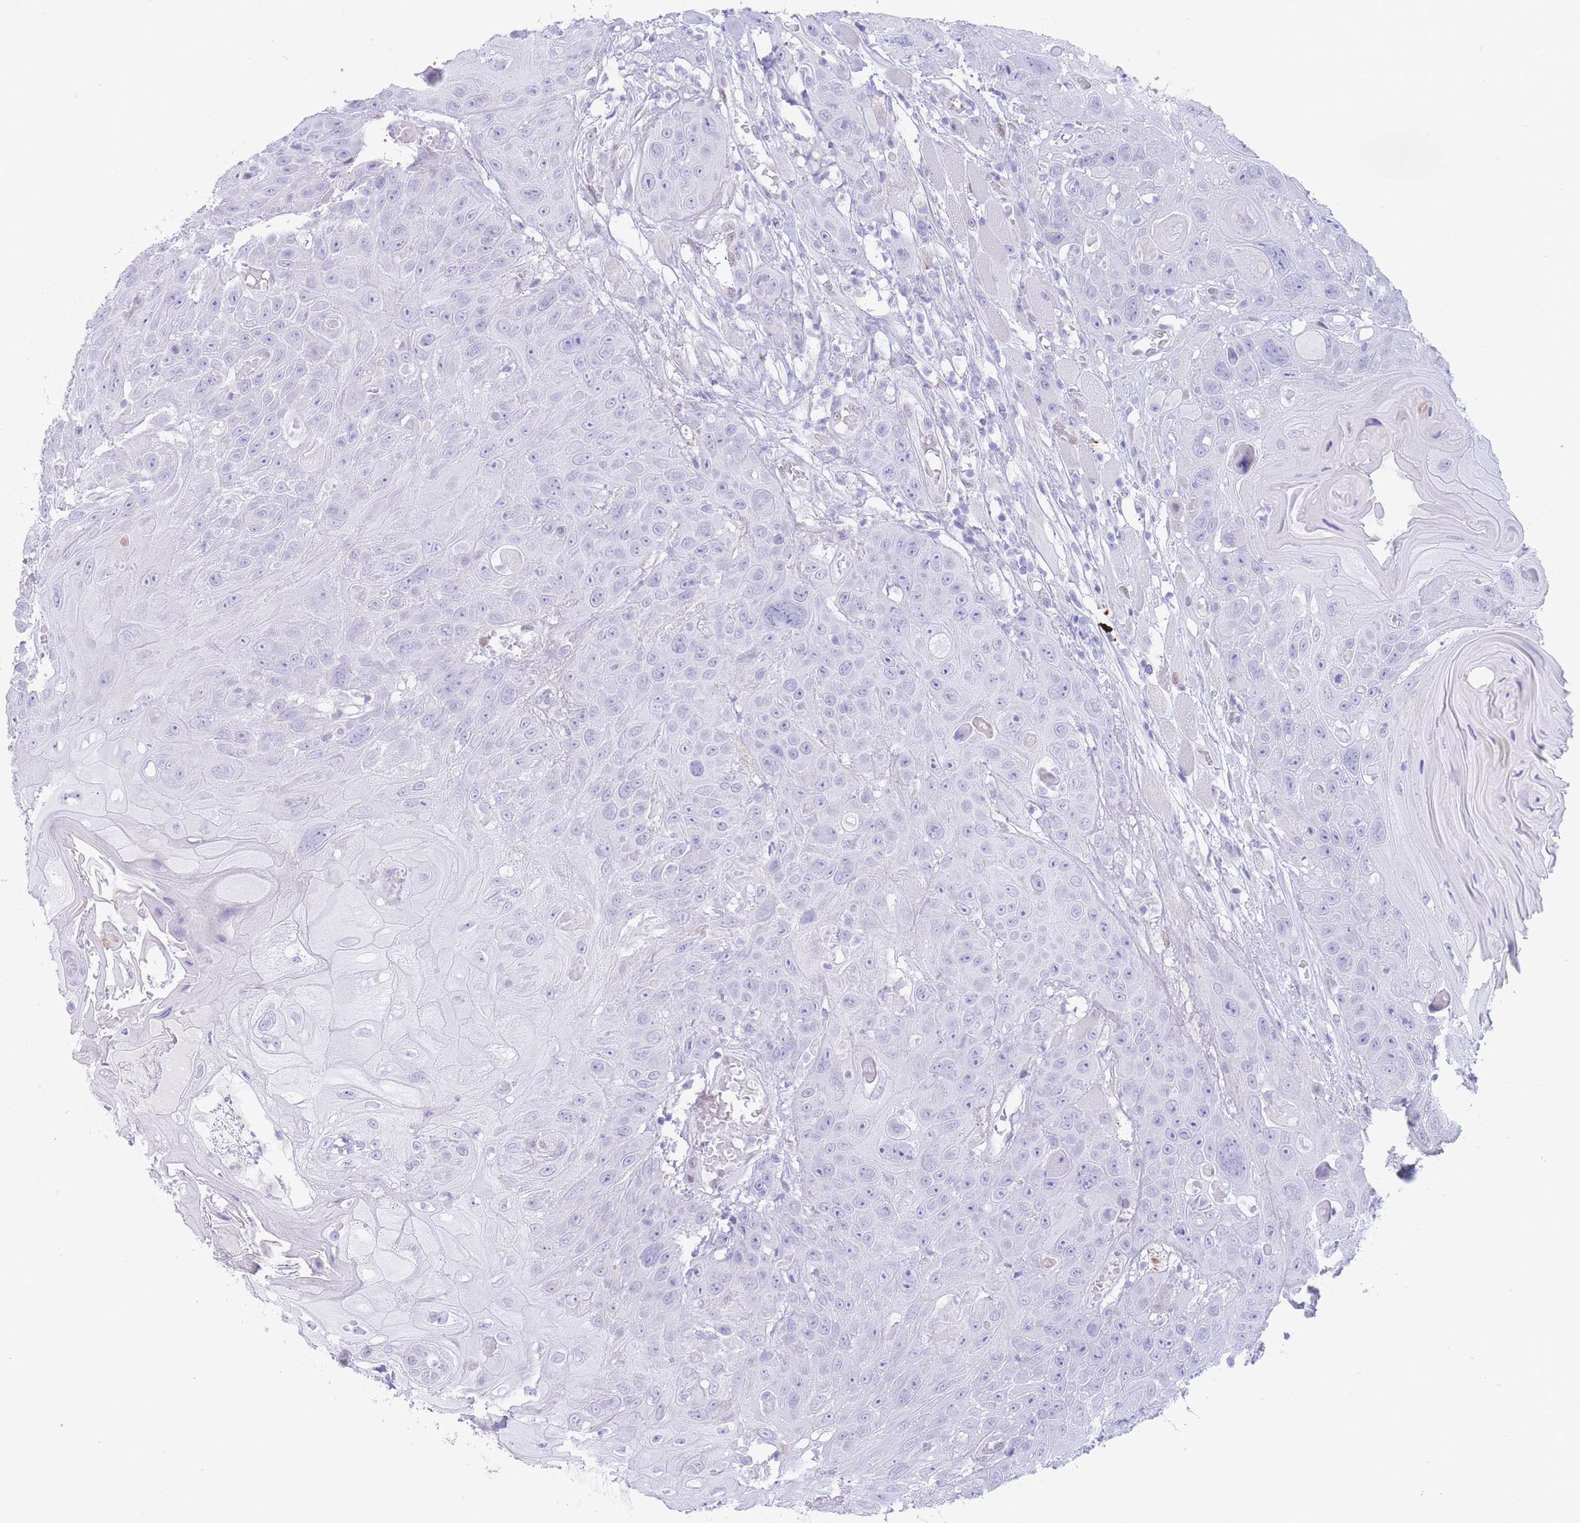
{"staining": {"intensity": "negative", "quantity": "none", "location": "none"}, "tissue": "head and neck cancer", "cell_type": "Tumor cells", "image_type": "cancer", "snomed": [{"axis": "morphology", "description": "Squamous cell carcinoma, NOS"}, {"axis": "topography", "description": "Head-Neck"}], "caption": "Photomicrograph shows no significant protein positivity in tumor cells of head and neck squamous cell carcinoma.", "gene": "PSMB5", "patient": {"sex": "female", "age": 59}}